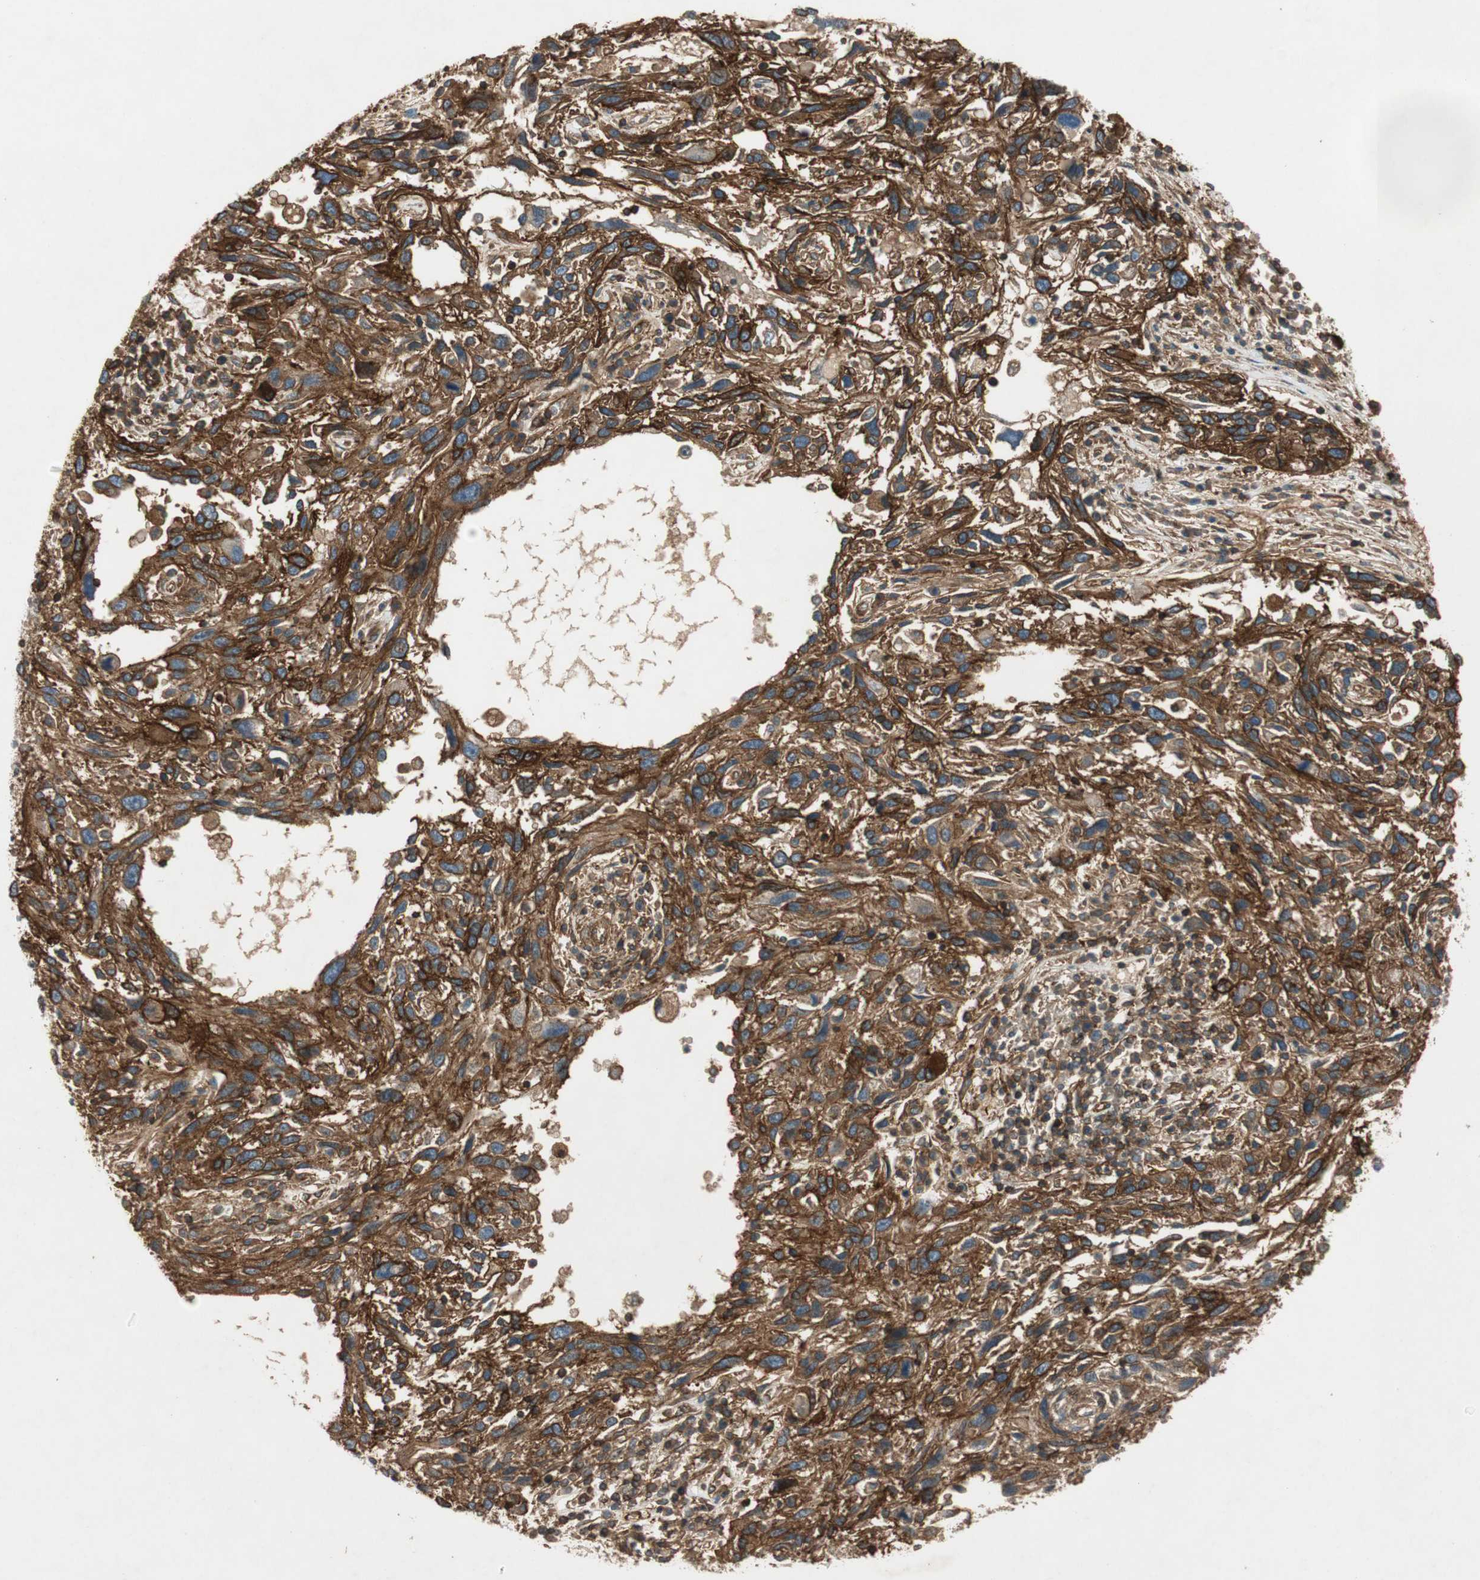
{"staining": {"intensity": "strong", "quantity": ">75%", "location": "cytoplasmic/membranous"}, "tissue": "melanoma", "cell_type": "Tumor cells", "image_type": "cancer", "snomed": [{"axis": "morphology", "description": "Malignant melanoma, NOS"}, {"axis": "topography", "description": "Skin"}], "caption": "Melanoma tissue demonstrates strong cytoplasmic/membranous staining in approximately >75% of tumor cells", "gene": "BTN3A3", "patient": {"sex": "male", "age": 53}}